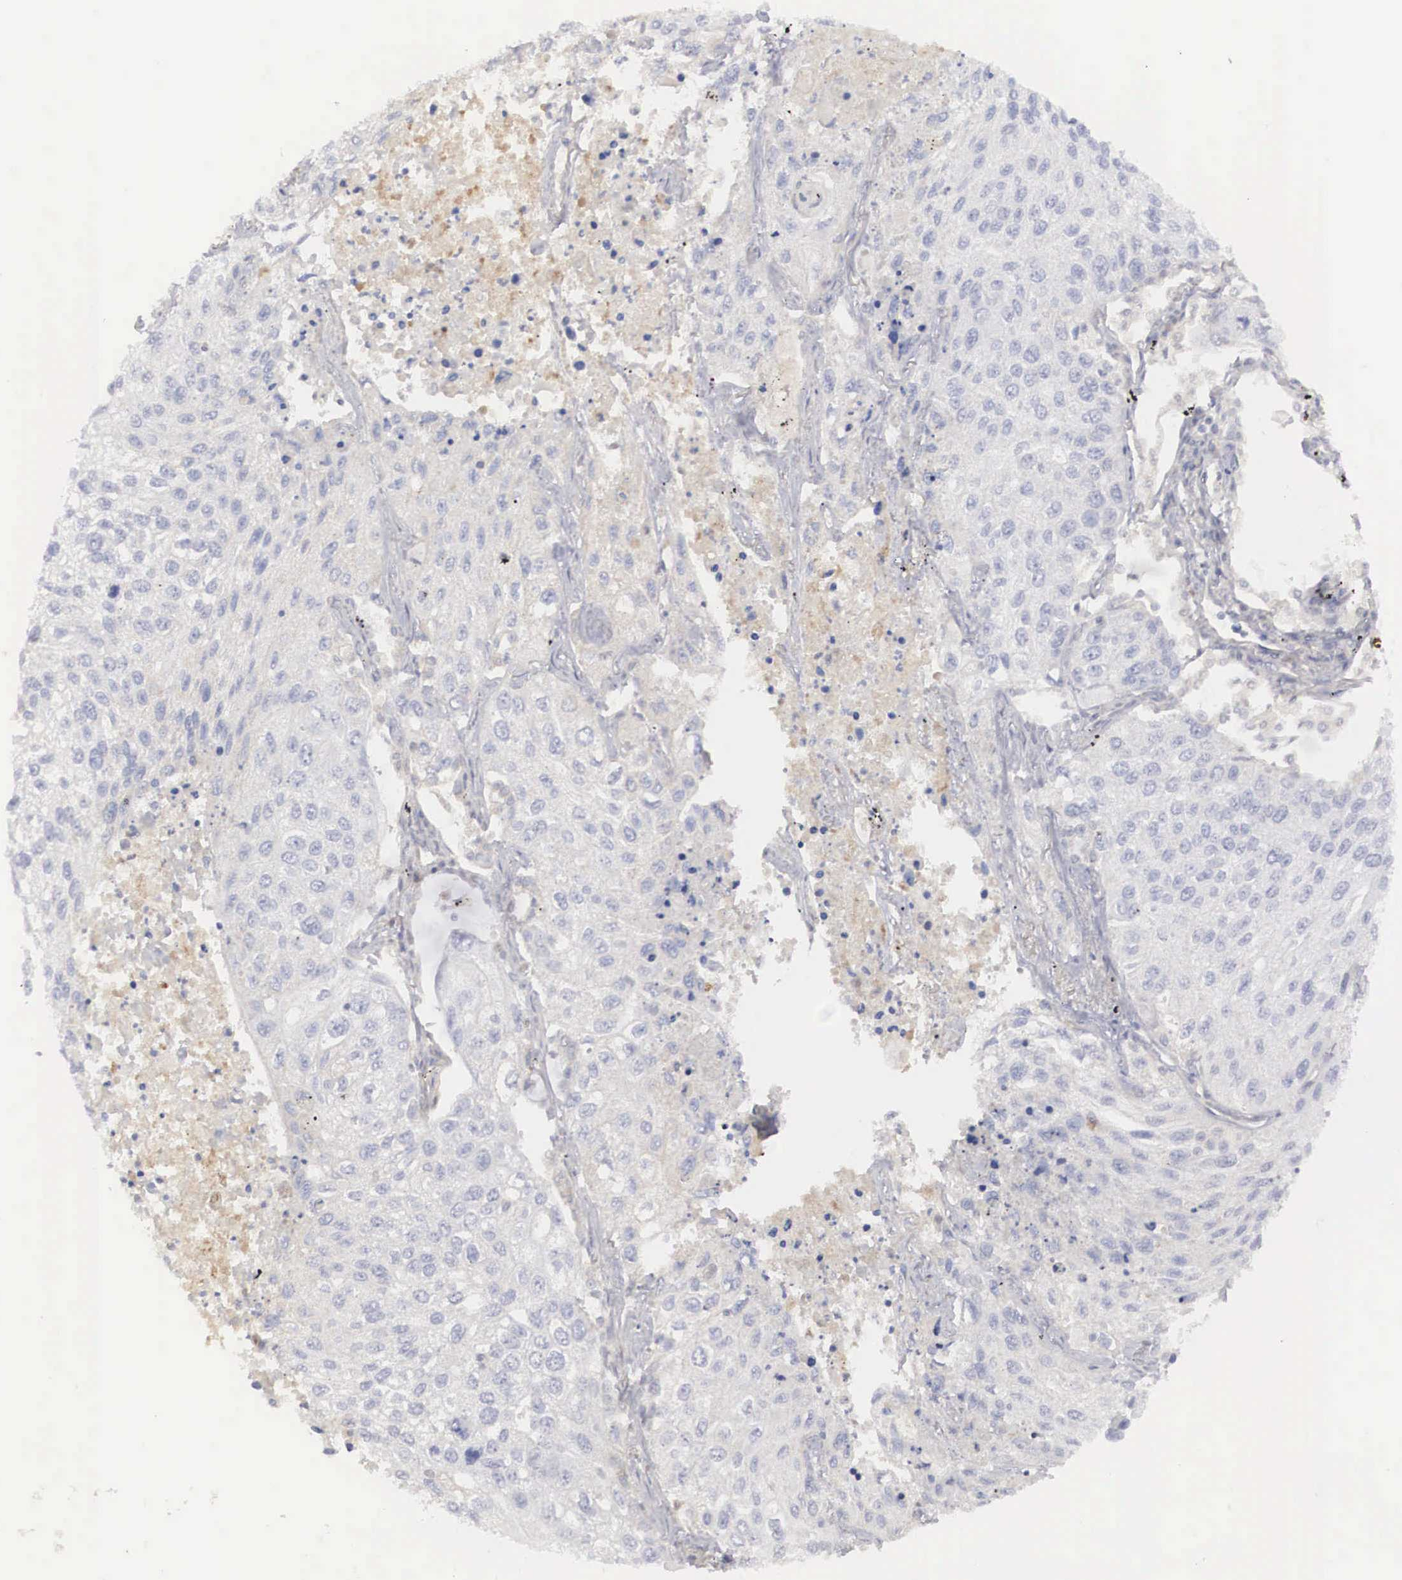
{"staining": {"intensity": "negative", "quantity": "none", "location": "none"}, "tissue": "lung cancer", "cell_type": "Tumor cells", "image_type": "cancer", "snomed": [{"axis": "morphology", "description": "Squamous cell carcinoma, NOS"}, {"axis": "topography", "description": "Lung"}], "caption": "Lung cancer was stained to show a protein in brown. There is no significant expression in tumor cells. (Immunohistochemistry, brightfield microscopy, high magnification).", "gene": "RBPJ", "patient": {"sex": "male", "age": 75}}